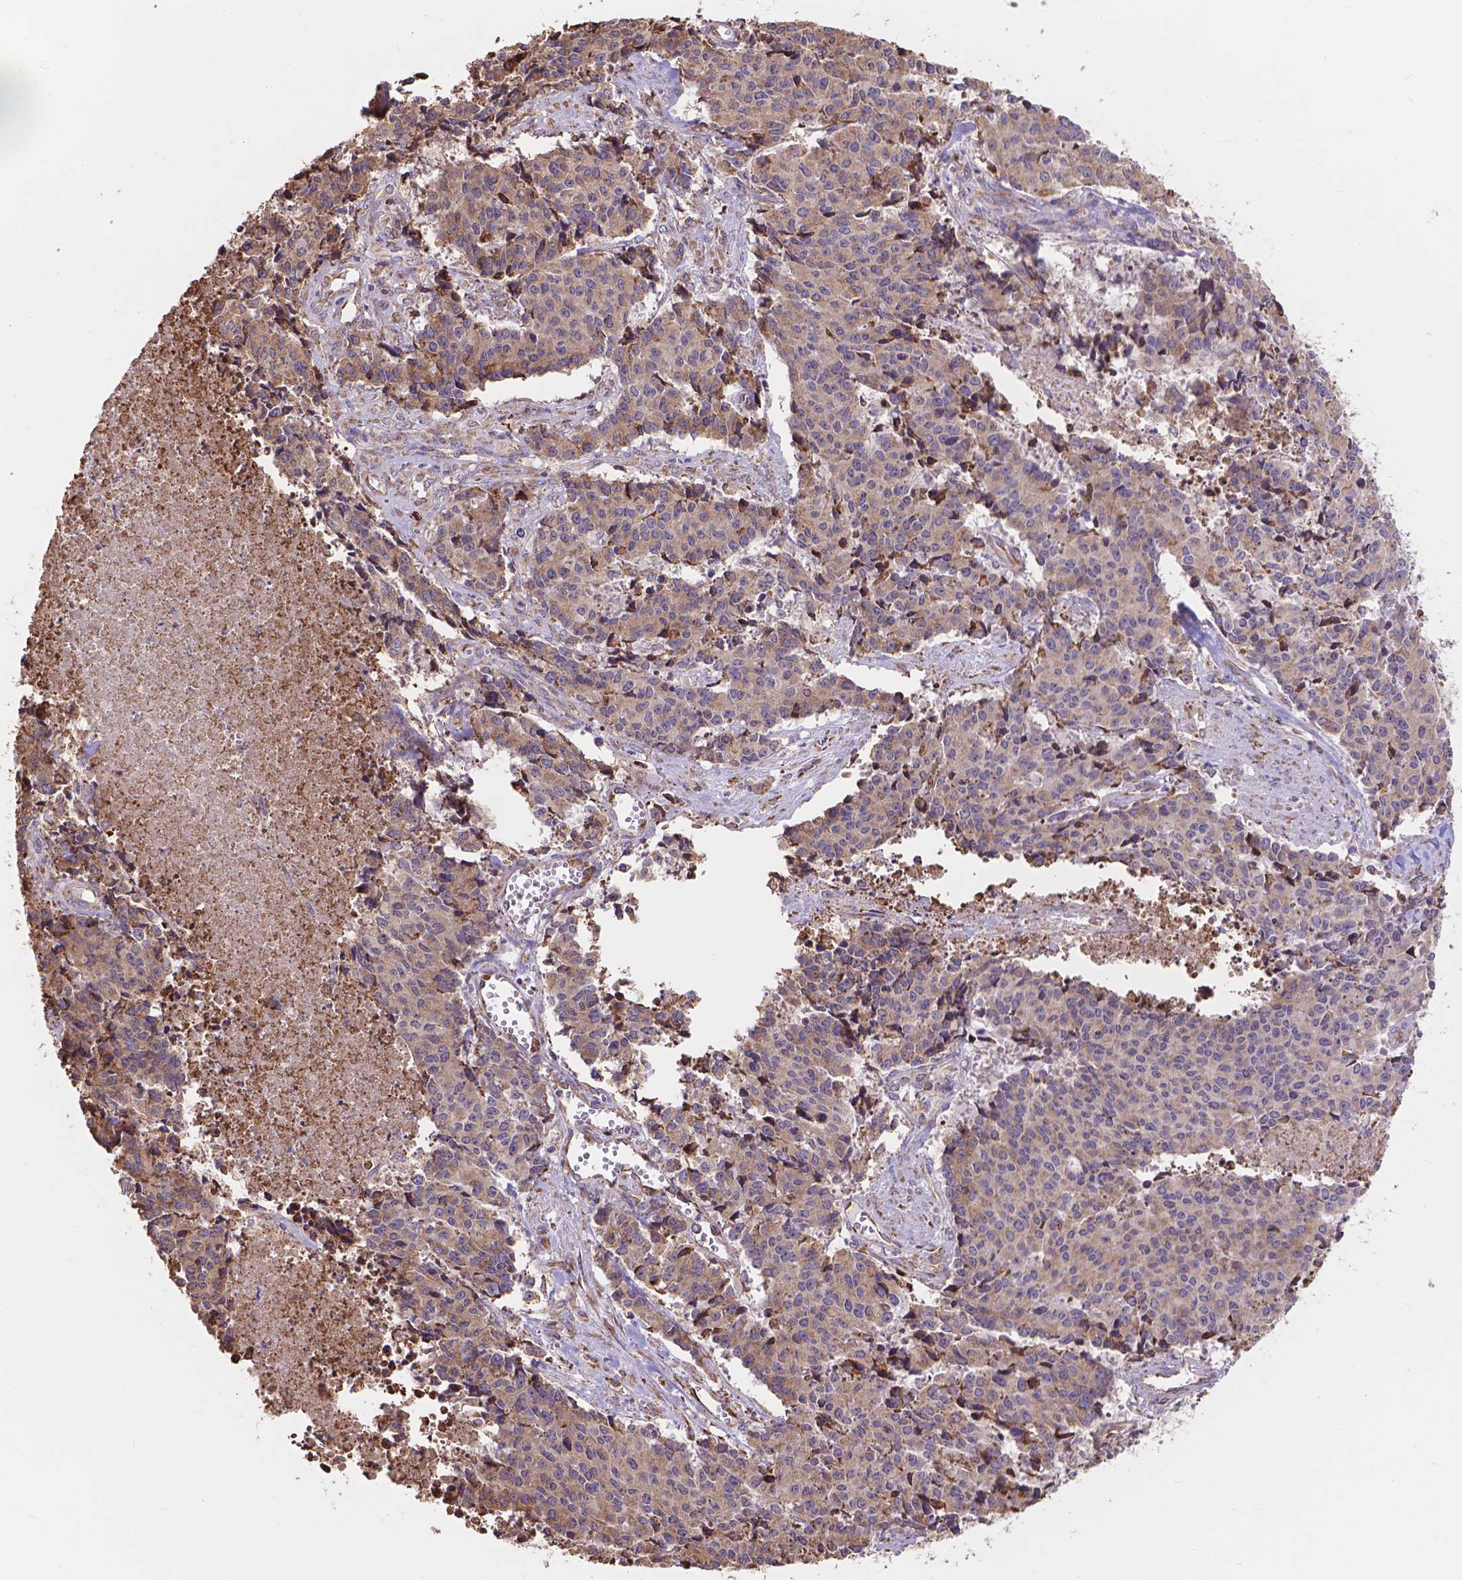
{"staining": {"intensity": "weak", "quantity": "<25%", "location": "cytoplasmic/membranous"}, "tissue": "cervical cancer", "cell_type": "Tumor cells", "image_type": "cancer", "snomed": [{"axis": "morphology", "description": "Squamous cell carcinoma, NOS"}, {"axis": "topography", "description": "Cervix"}], "caption": "High power microscopy micrograph of an immunohistochemistry (IHC) image of cervical cancer (squamous cell carcinoma), revealing no significant positivity in tumor cells.", "gene": "IPO11", "patient": {"sex": "female", "age": 28}}